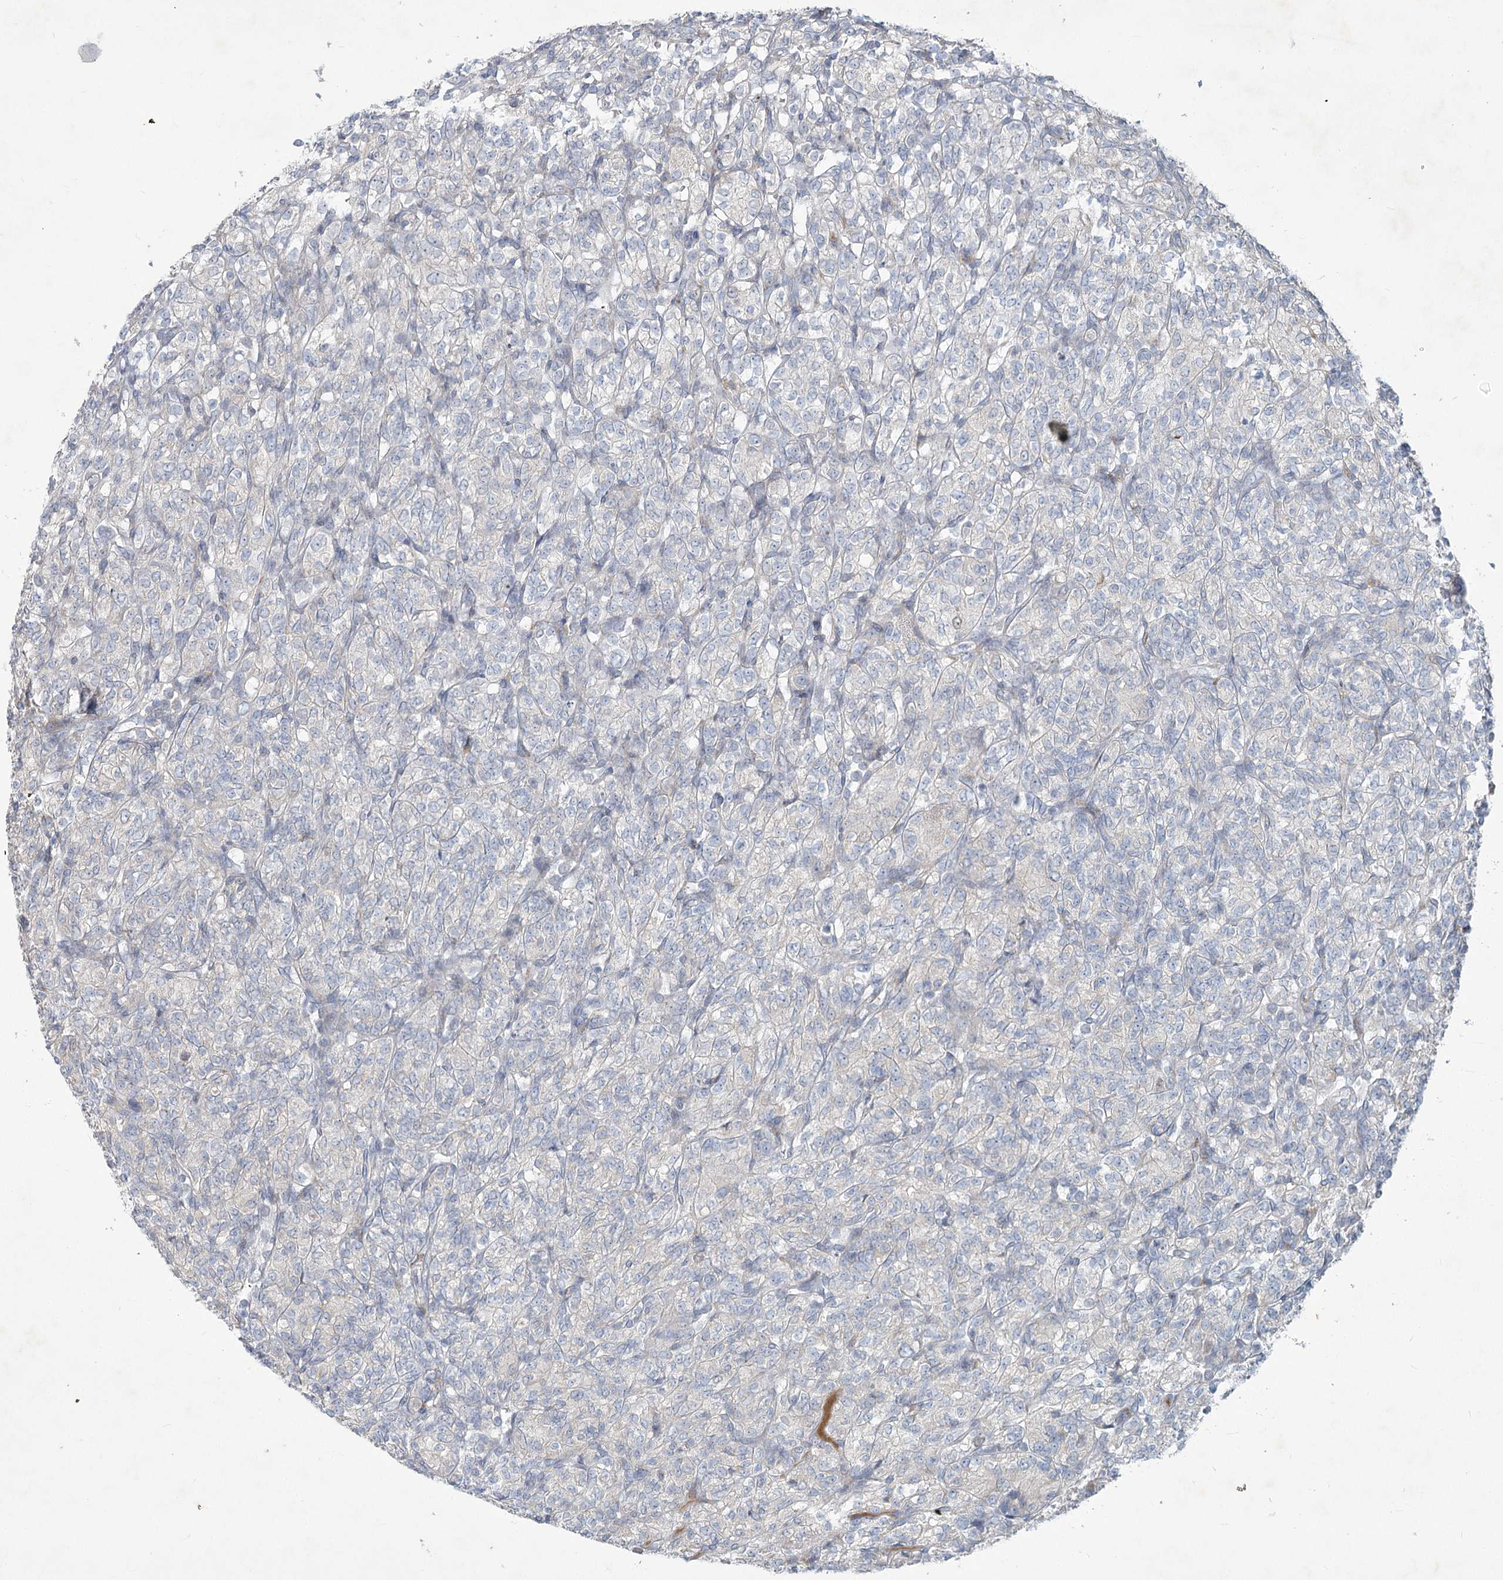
{"staining": {"intensity": "negative", "quantity": "none", "location": "none"}, "tissue": "renal cancer", "cell_type": "Tumor cells", "image_type": "cancer", "snomed": [{"axis": "morphology", "description": "Adenocarcinoma, NOS"}, {"axis": "topography", "description": "Kidney"}], "caption": "Immunohistochemistry micrograph of renal cancer stained for a protein (brown), which displays no expression in tumor cells.", "gene": "PLA2G12A", "patient": {"sex": "male", "age": 77}}